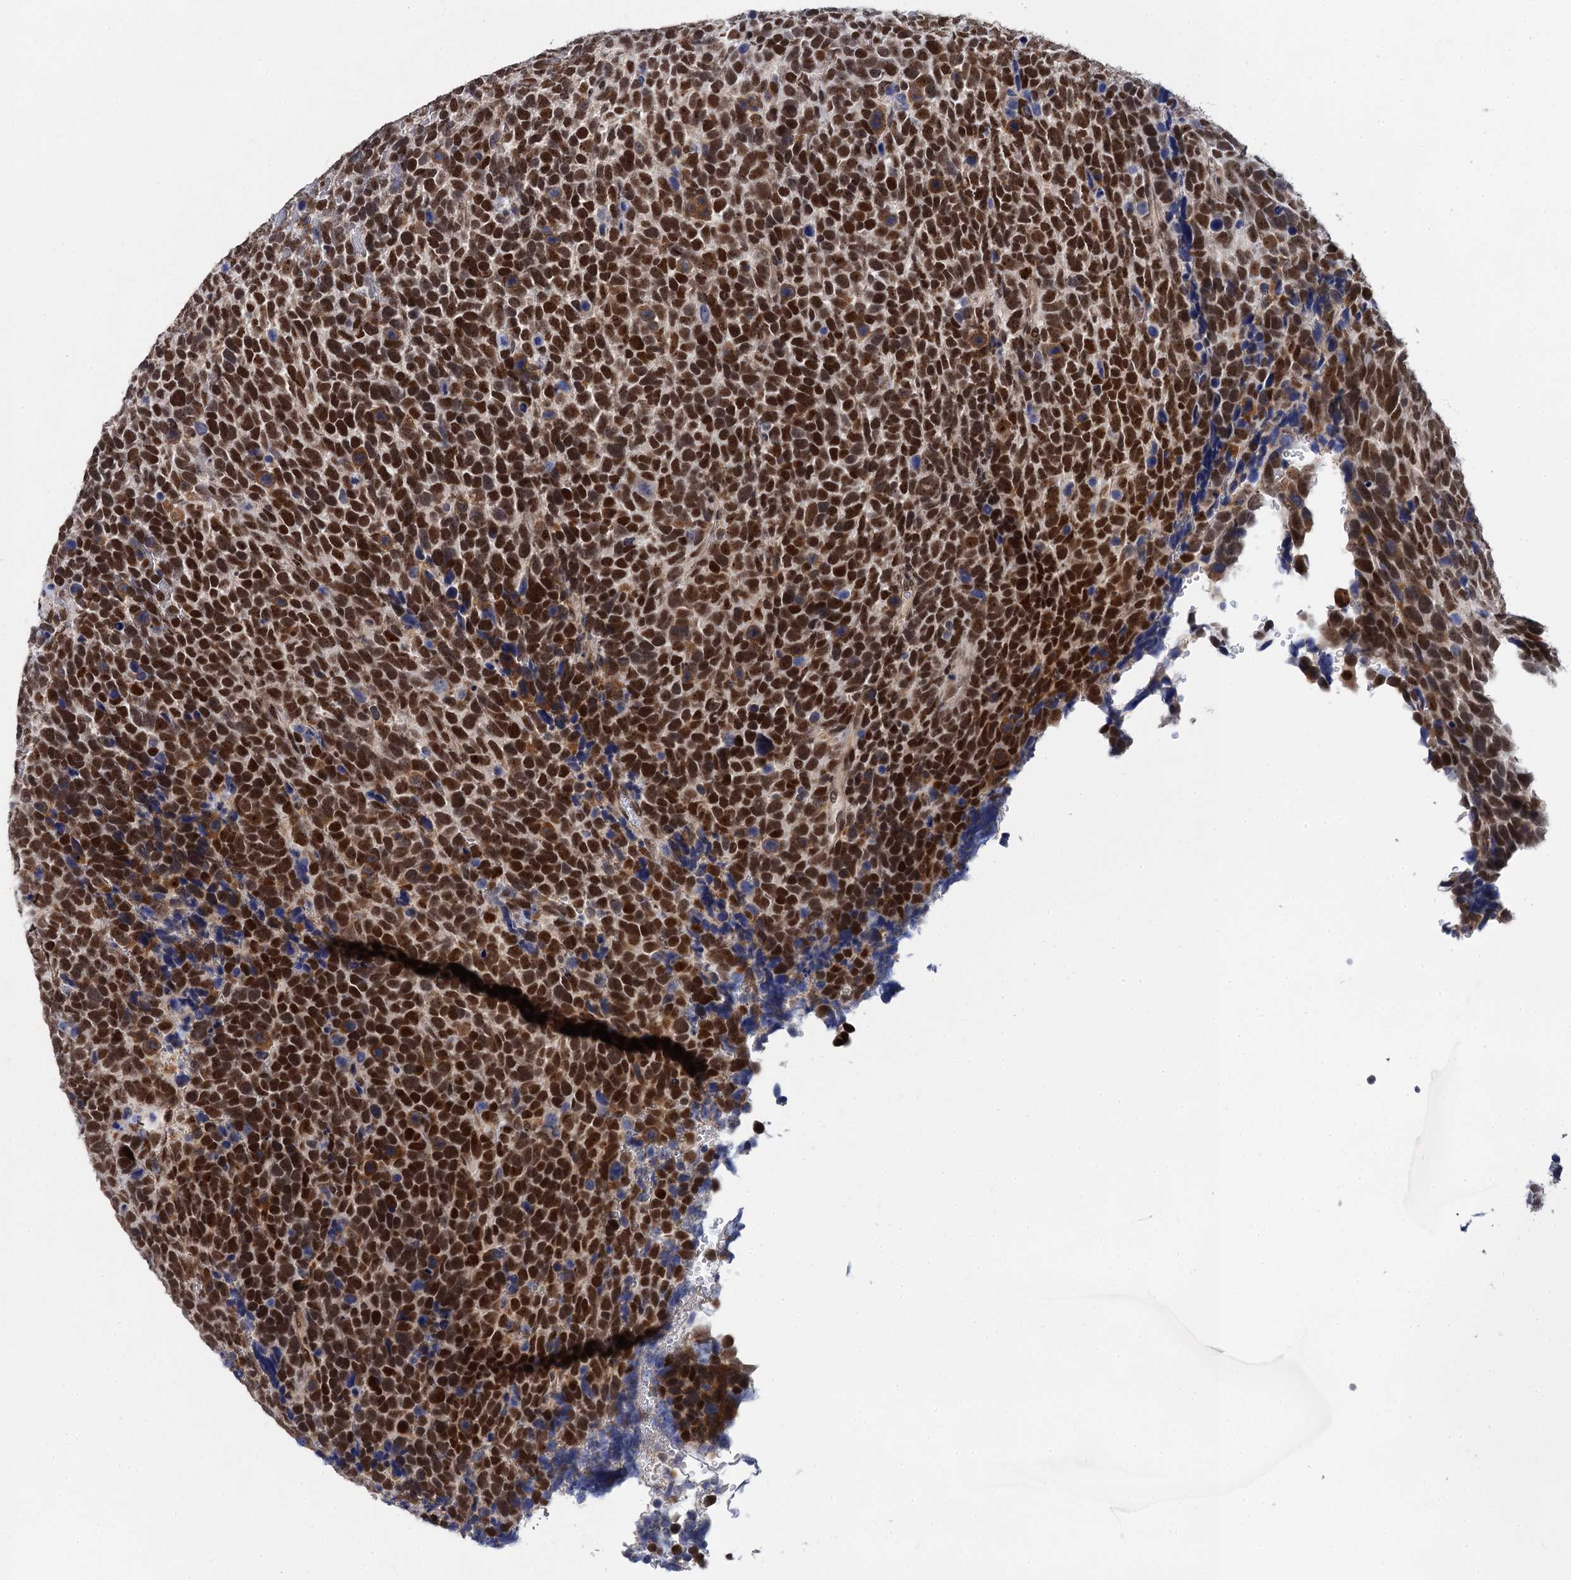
{"staining": {"intensity": "strong", "quantity": ">75%", "location": "nuclear"}, "tissue": "urothelial cancer", "cell_type": "Tumor cells", "image_type": "cancer", "snomed": [{"axis": "morphology", "description": "Urothelial carcinoma, High grade"}, {"axis": "topography", "description": "Urinary bladder"}], "caption": "Urothelial cancer stained with a protein marker shows strong staining in tumor cells.", "gene": "ZAR1L", "patient": {"sex": "female", "age": 82}}